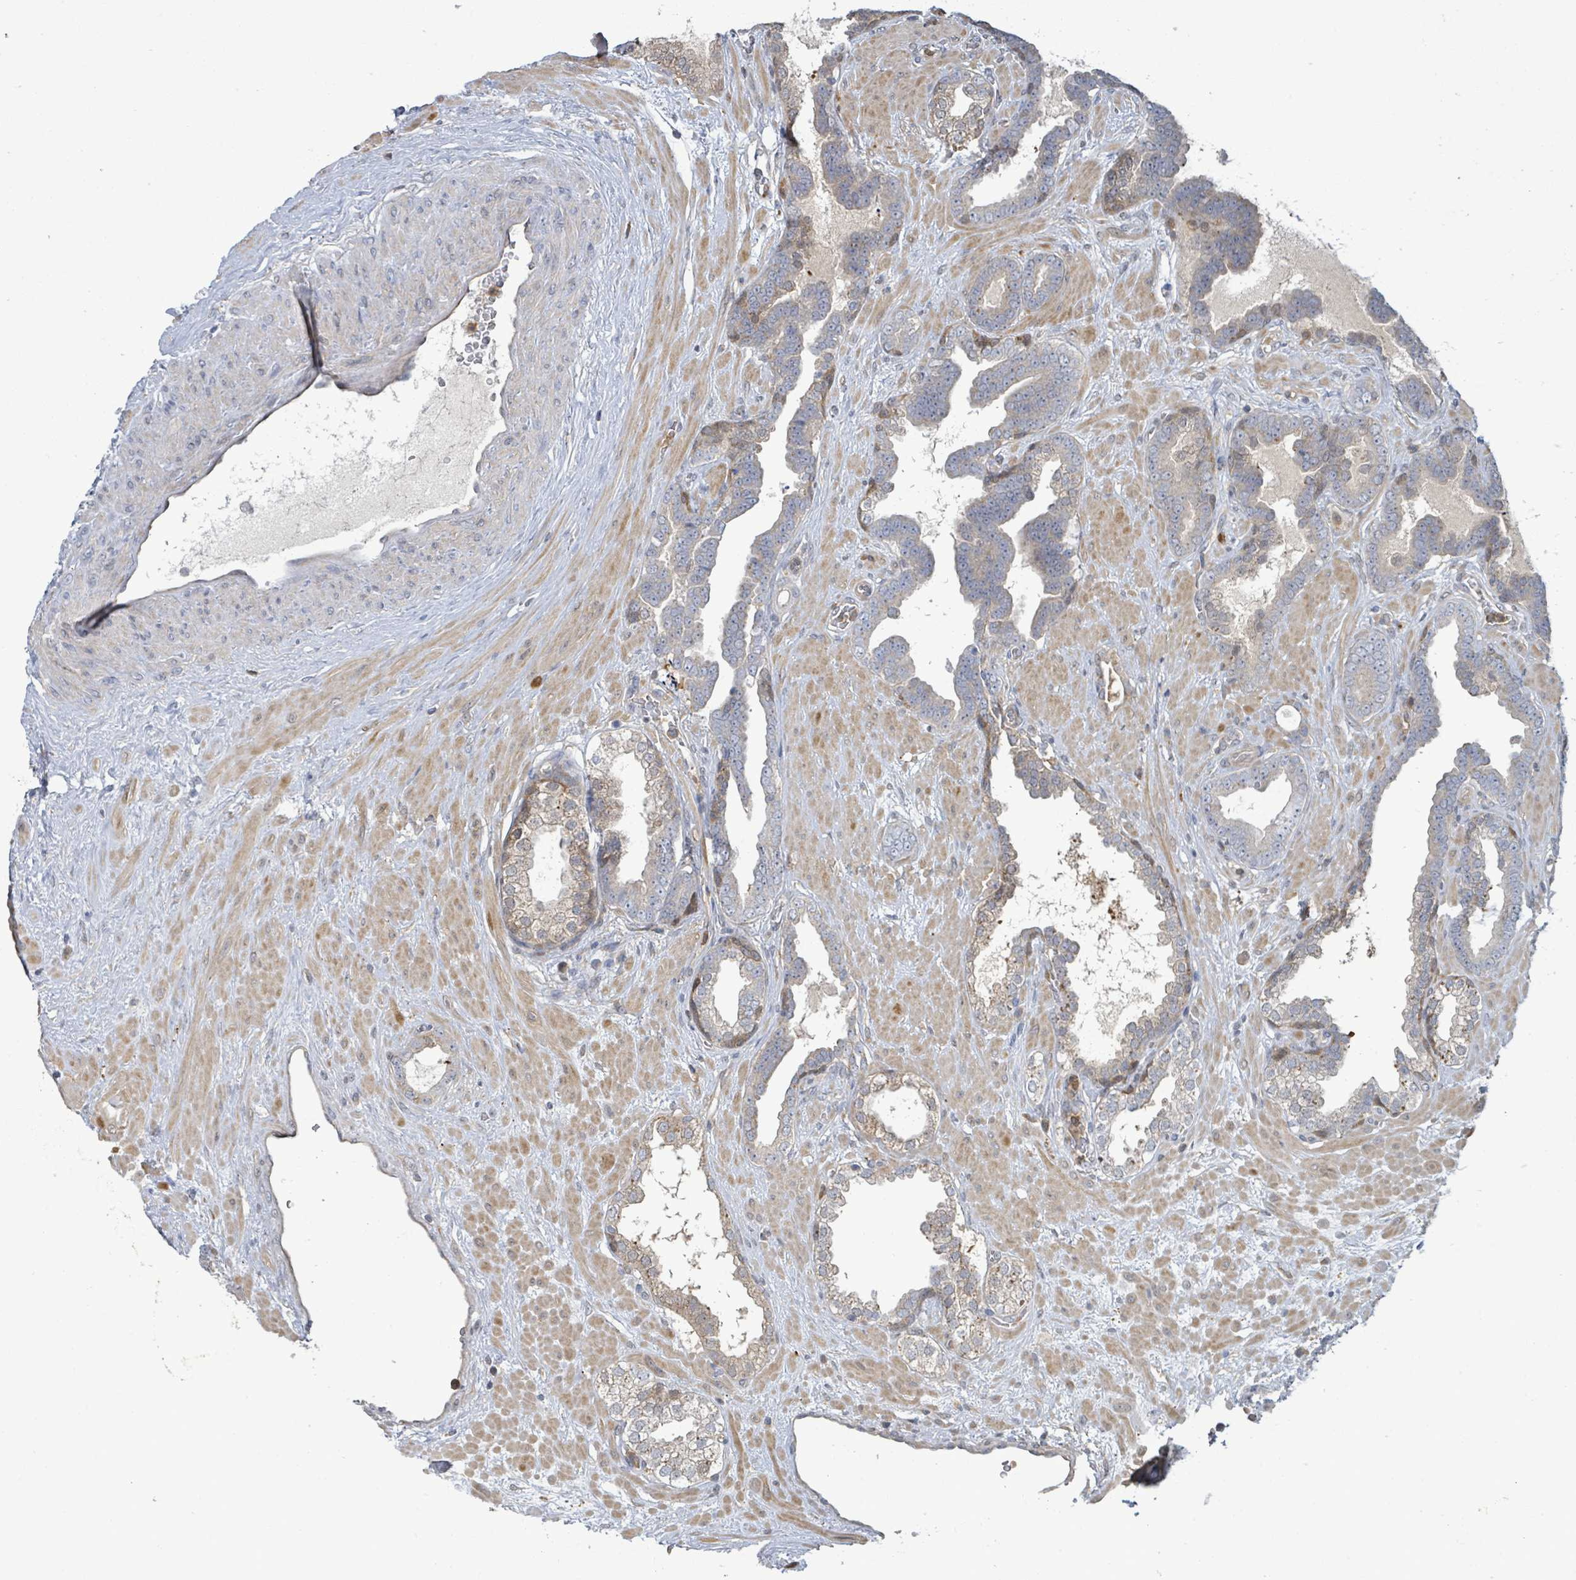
{"staining": {"intensity": "weak", "quantity": "25%-75%", "location": "cytoplasmic/membranous"}, "tissue": "prostate cancer", "cell_type": "Tumor cells", "image_type": "cancer", "snomed": [{"axis": "morphology", "description": "Adenocarcinoma, Low grade"}, {"axis": "topography", "description": "Prostate"}], "caption": "Tumor cells display low levels of weak cytoplasmic/membranous expression in about 25%-75% of cells in human prostate cancer (low-grade adenocarcinoma). (IHC, brightfield microscopy, high magnification).", "gene": "PGAM1", "patient": {"sex": "male", "age": 63}}